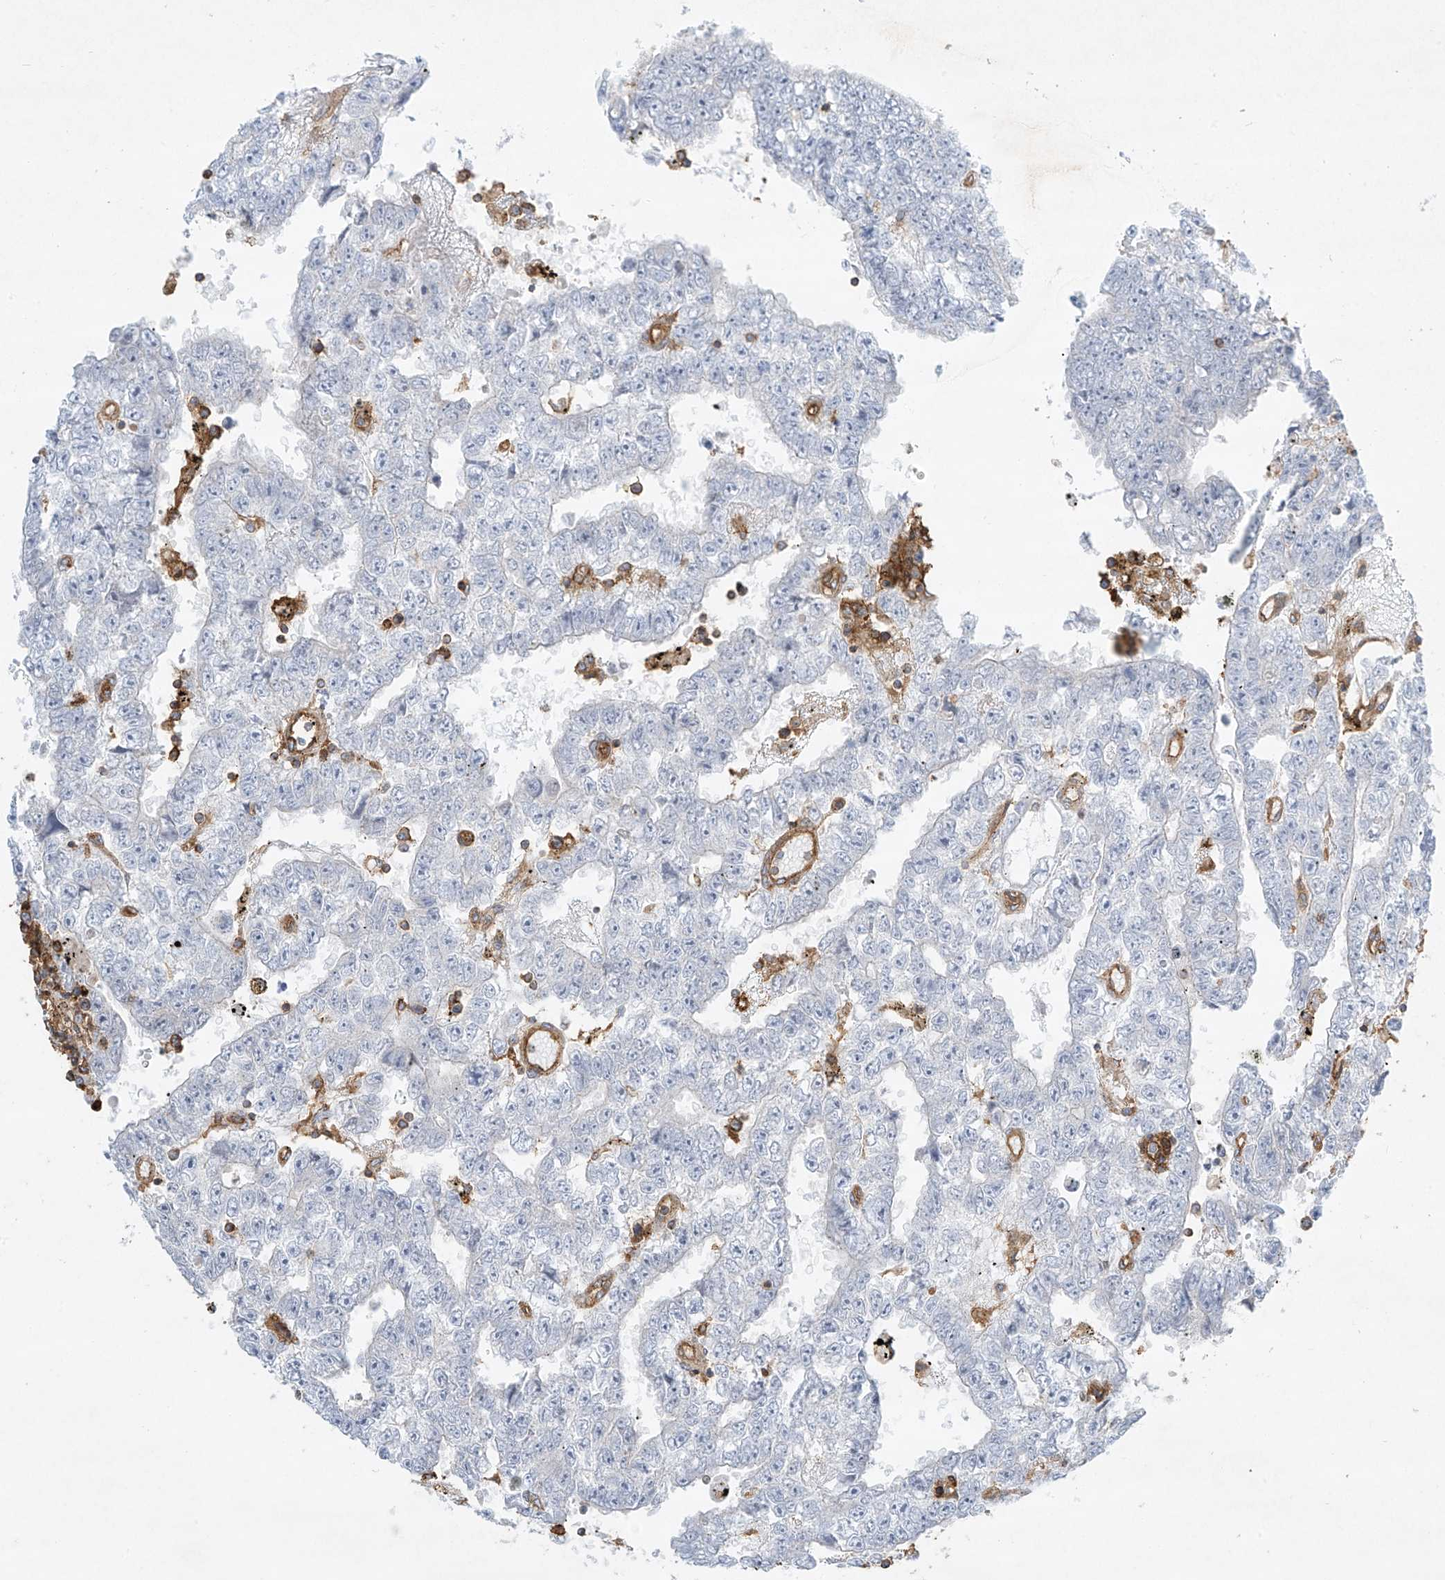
{"staining": {"intensity": "negative", "quantity": "none", "location": "none"}, "tissue": "testis cancer", "cell_type": "Tumor cells", "image_type": "cancer", "snomed": [{"axis": "morphology", "description": "Carcinoma, Embryonal, NOS"}, {"axis": "topography", "description": "Testis"}], "caption": "DAB (3,3'-diaminobenzidine) immunohistochemical staining of human testis embryonal carcinoma demonstrates no significant expression in tumor cells.", "gene": "HLA-E", "patient": {"sex": "male", "age": 25}}